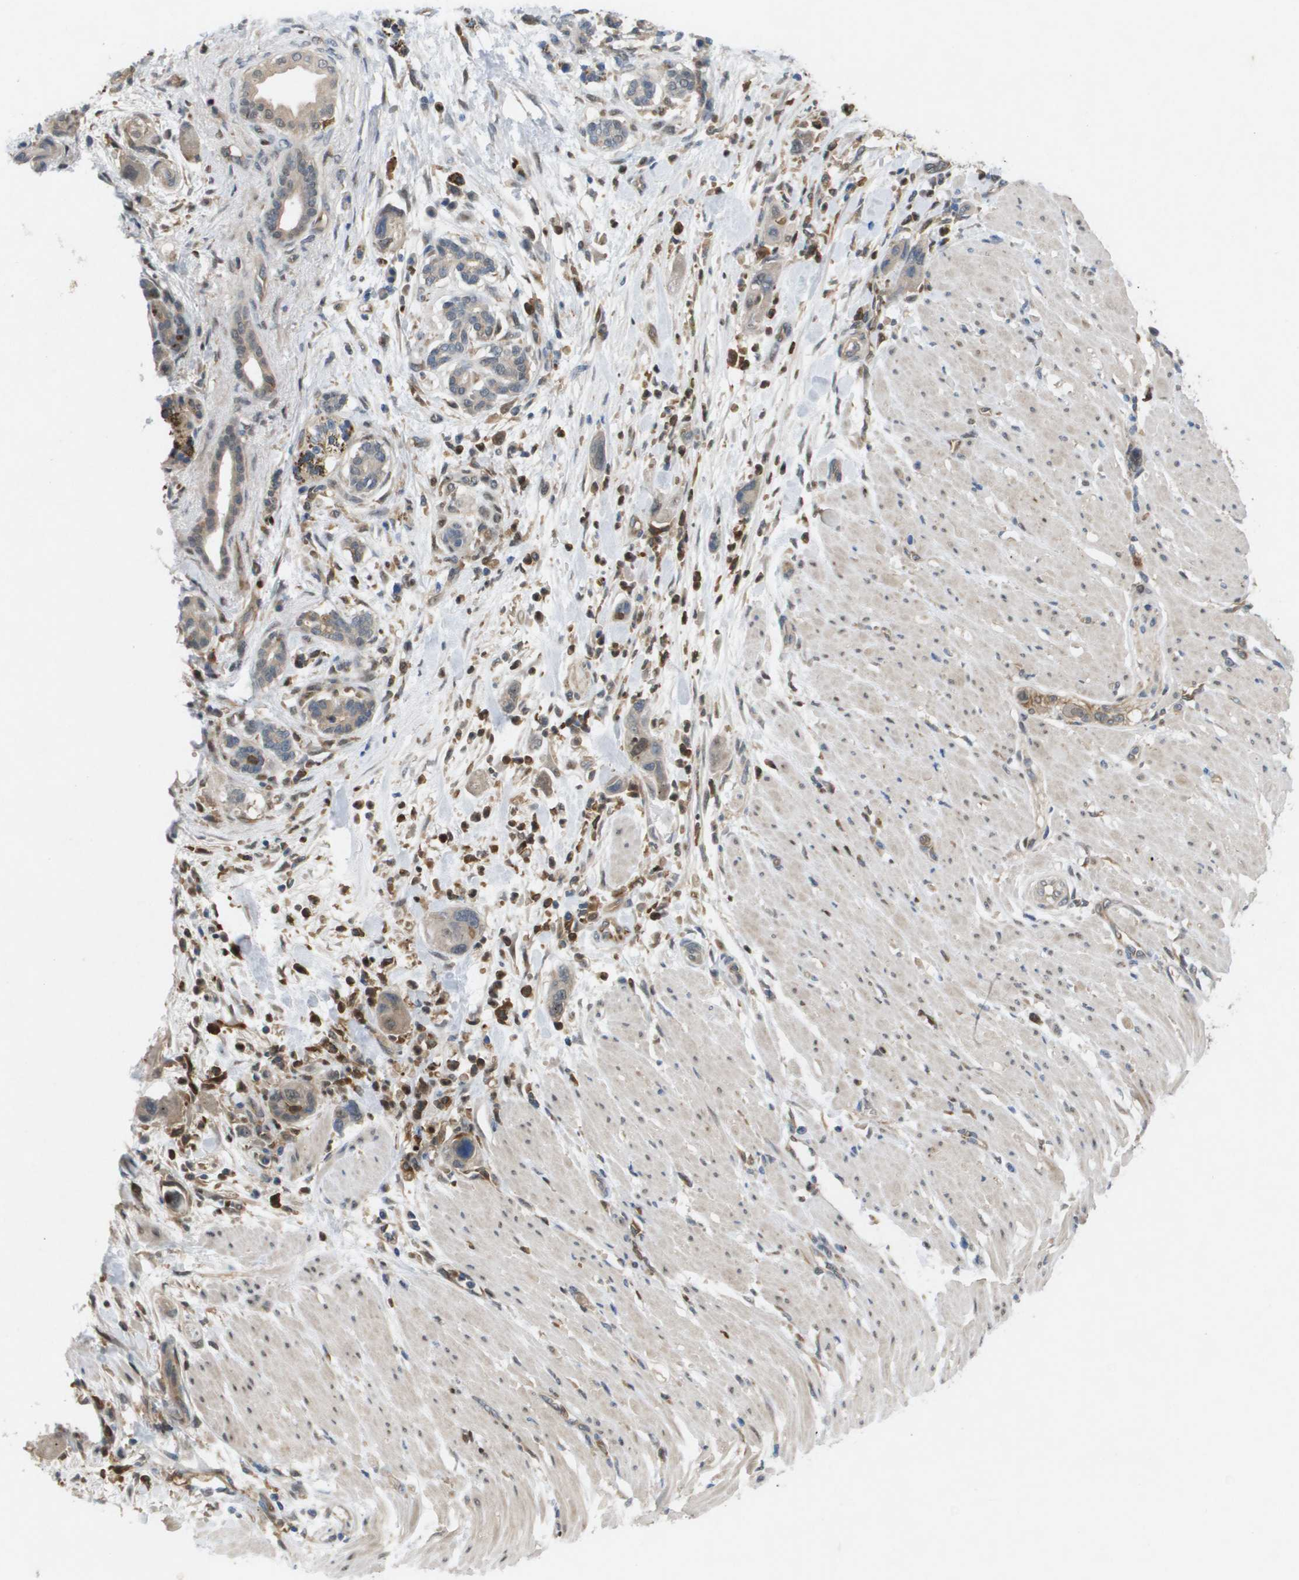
{"staining": {"intensity": "weak", "quantity": ">75%", "location": "cytoplasmic/membranous"}, "tissue": "pancreatic cancer", "cell_type": "Tumor cells", "image_type": "cancer", "snomed": [{"axis": "morphology", "description": "Normal tissue, NOS"}, {"axis": "morphology", "description": "Adenocarcinoma, NOS"}, {"axis": "topography", "description": "Pancreas"}], "caption": "Pancreatic cancer (adenocarcinoma) tissue exhibits weak cytoplasmic/membranous positivity in about >75% of tumor cells, visualized by immunohistochemistry. The protein is shown in brown color, while the nuclei are stained blue.", "gene": "PALD1", "patient": {"sex": "female", "age": 71}}